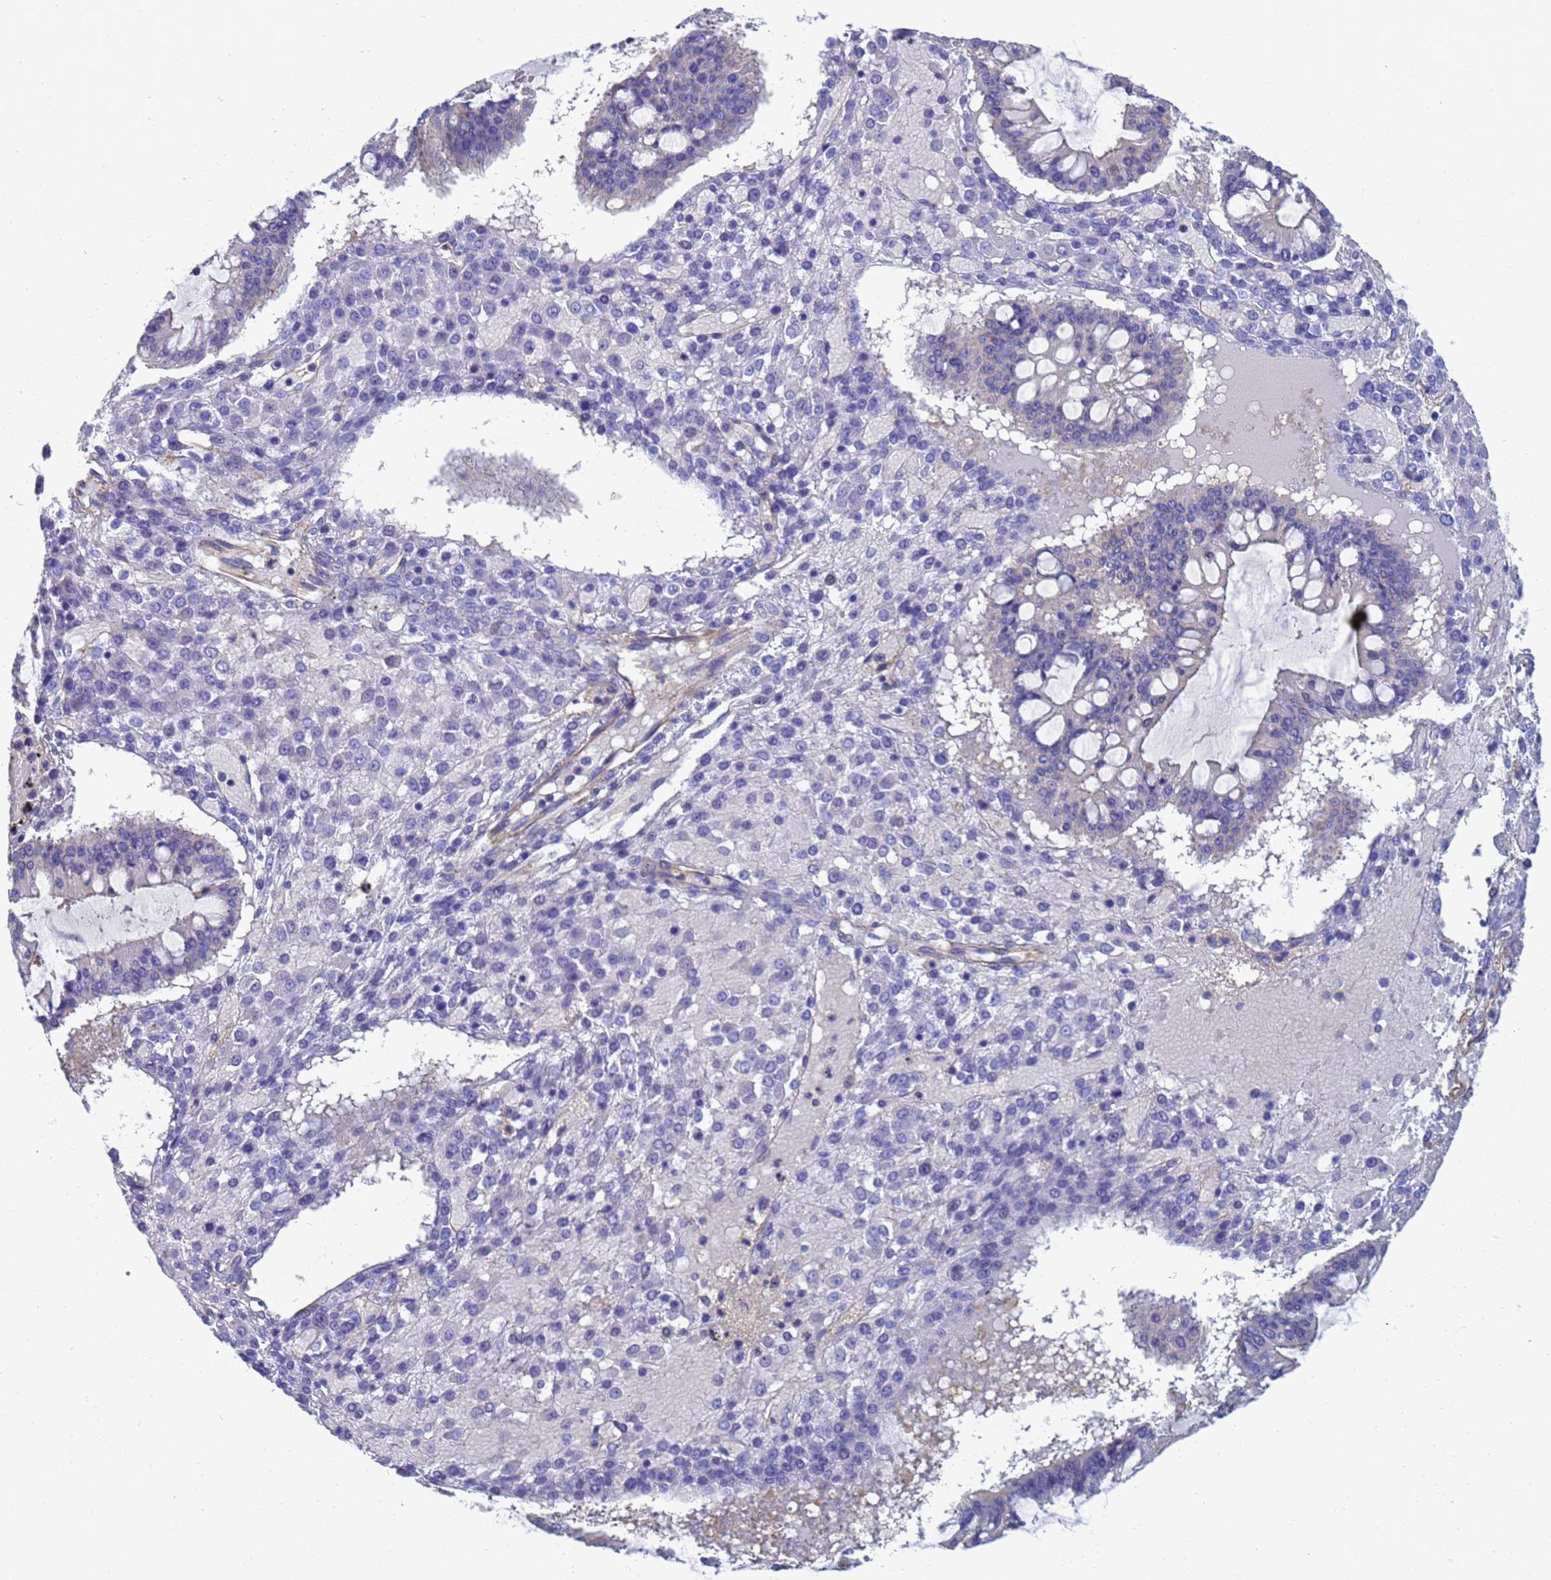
{"staining": {"intensity": "moderate", "quantity": "25%-75%", "location": "cytoplasmic/membranous"}, "tissue": "ovarian cancer", "cell_type": "Tumor cells", "image_type": "cancer", "snomed": [{"axis": "morphology", "description": "Cystadenocarcinoma, mucinous, NOS"}, {"axis": "topography", "description": "Ovary"}], "caption": "Immunohistochemistry of human ovarian cancer displays medium levels of moderate cytoplasmic/membranous staining in about 25%-75% of tumor cells.", "gene": "GCHFR", "patient": {"sex": "female", "age": 73}}